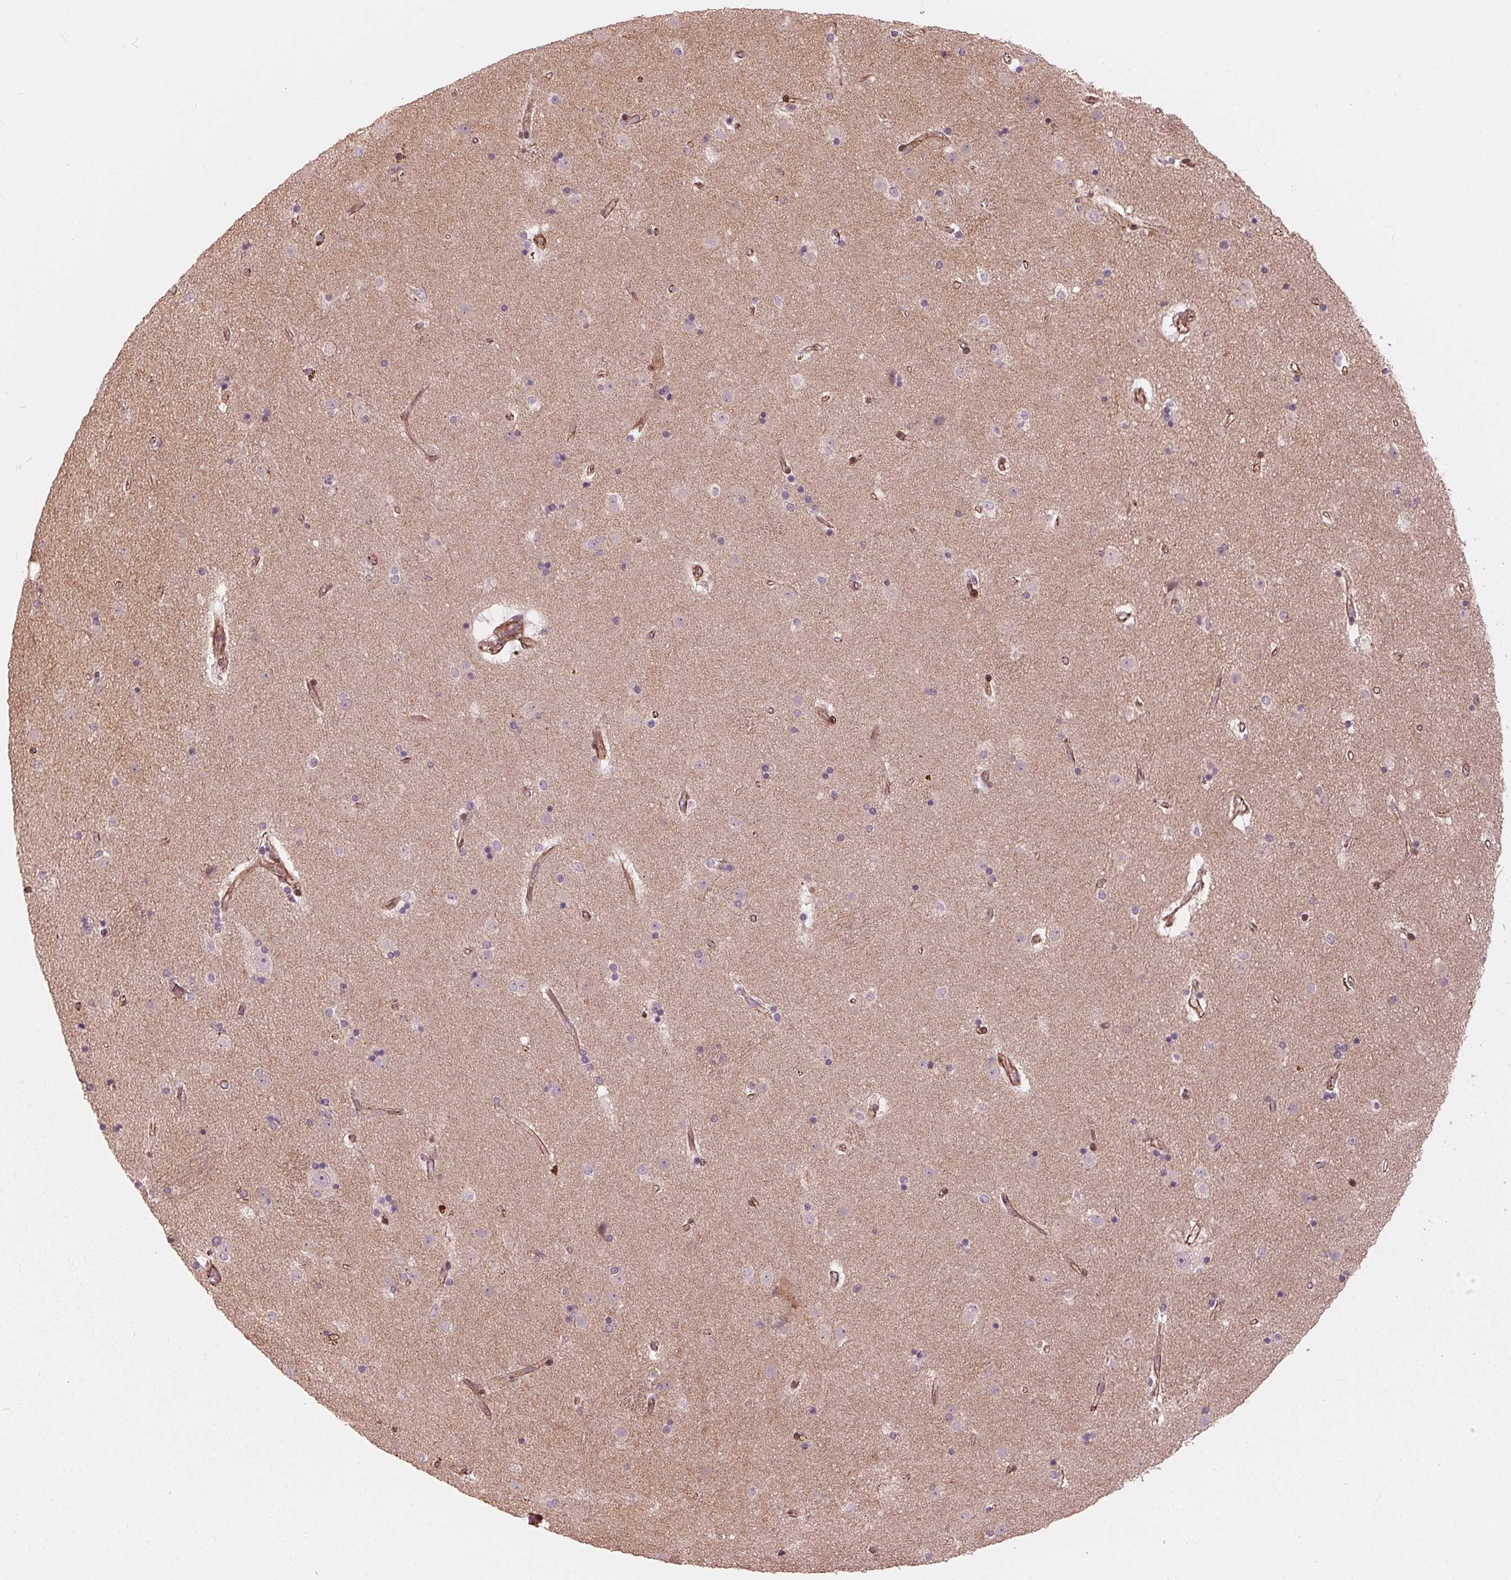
{"staining": {"intensity": "negative", "quantity": "none", "location": "none"}, "tissue": "caudate", "cell_type": "Glial cells", "image_type": "normal", "snomed": [{"axis": "morphology", "description": "Normal tissue, NOS"}, {"axis": "topography", "description": "Lateral ventricle wall"}], "caption": "IHC image of unremarkable caudate stained for a protein (brown), which shows no expression in glial cells.", "gene": "TXNIP", "patient": {"sex": "female", "age": 71}}